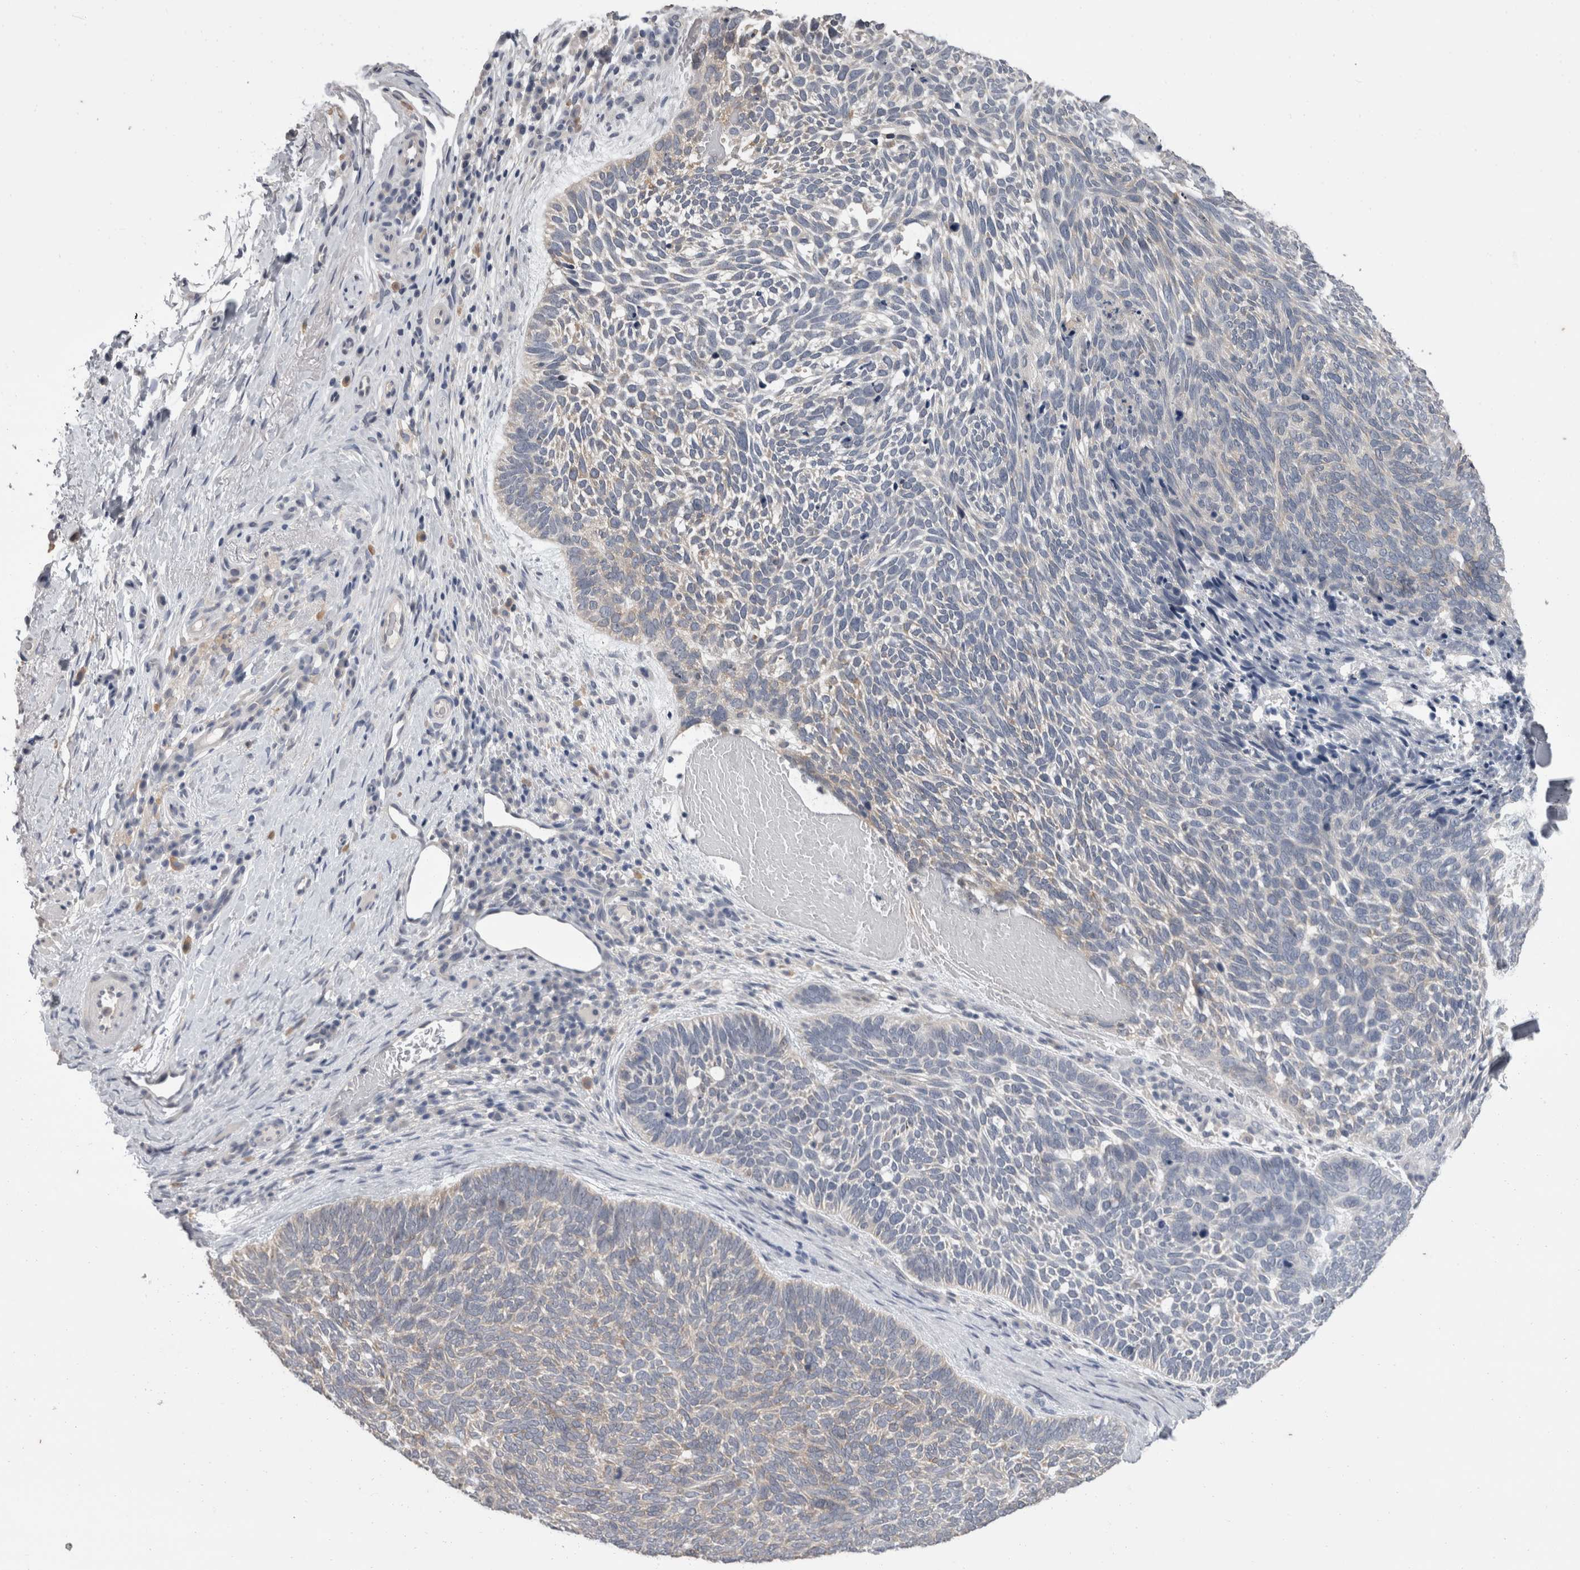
{"staining": {"intensity": "negative", "quantity": "none", "location": "none"}, "tissue": "skin cancer", "cell_type": "Tumor cells", "image_type": "cancer", "snomed": [{"axis": "morphology", "description": "Basal cell carcinoma"}, {"axis": "topography", "description": "Skin"}], "caption": "Skin basal cell carcinoma was stained to show a protein in brown. There is no significant expression in tumor cells. (IHC, brightfield microscopy, high magnification).", "gene": "FHOD3", "patient": {"sex": "female", "age": 85}}